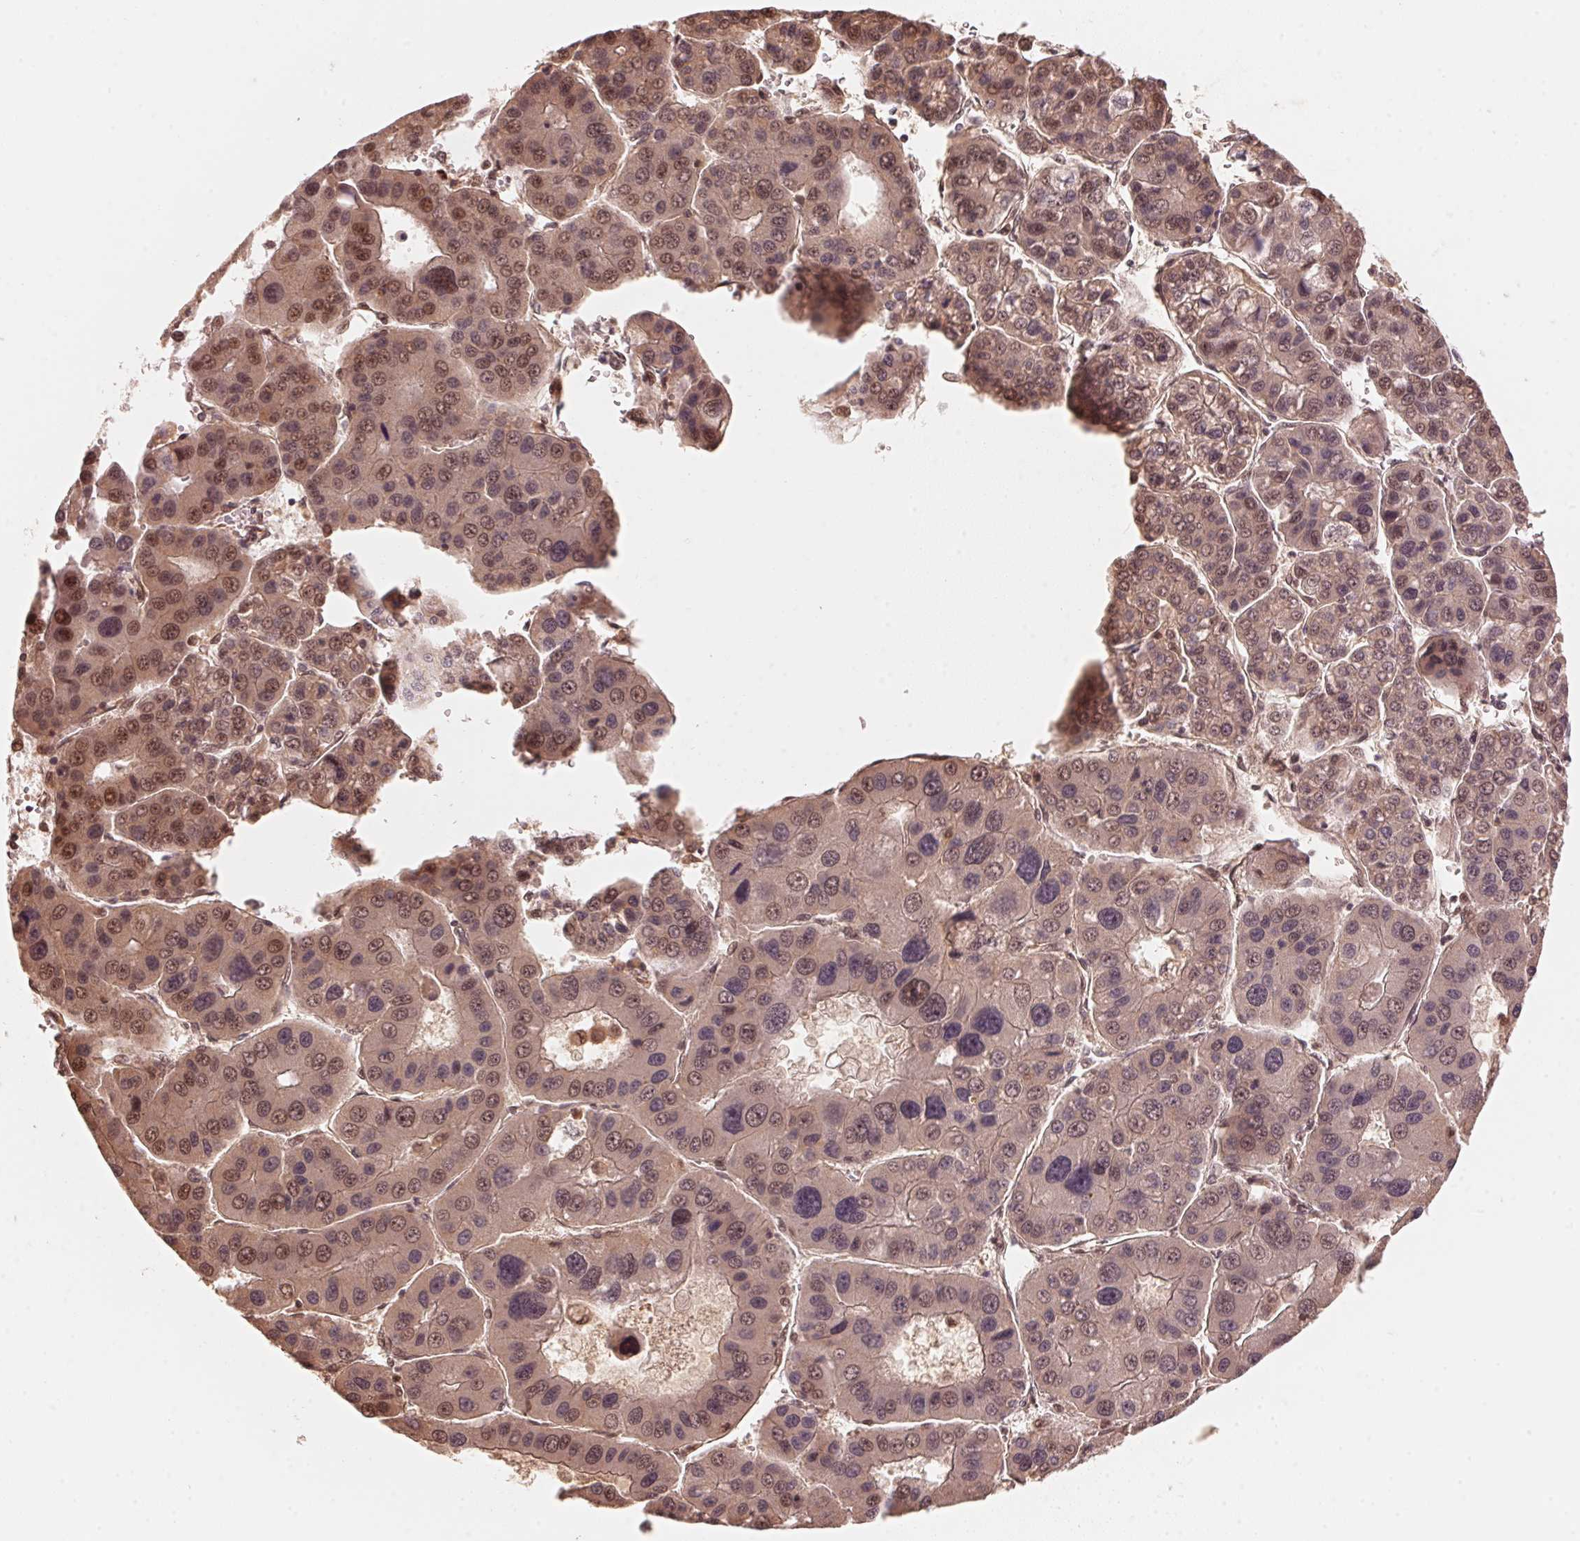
{"staining": {"intensity": "moderate", "quantity": "25%-75%", "location": "cytoplasmic/membranous,nuclear"}, "tissue": "liver cancer", "cell_type": "Tumor cells", "image_type": "cancer", "snomed": [{"axis": "morphology", "description": "Carcinoma, Hepatocellular, NOS"}, {"axis": "topography", "description": "Liver"}], "caption": "About 25%-75% of tumor cells in human liver hepatocellular carcinoma reveal moderate cytoplasmic/membranous and nuclear protein staining as visualized by brown immunohistochemical staining.", "gene": "PRKN", "patient": {"sex": "male", "age": 73}}